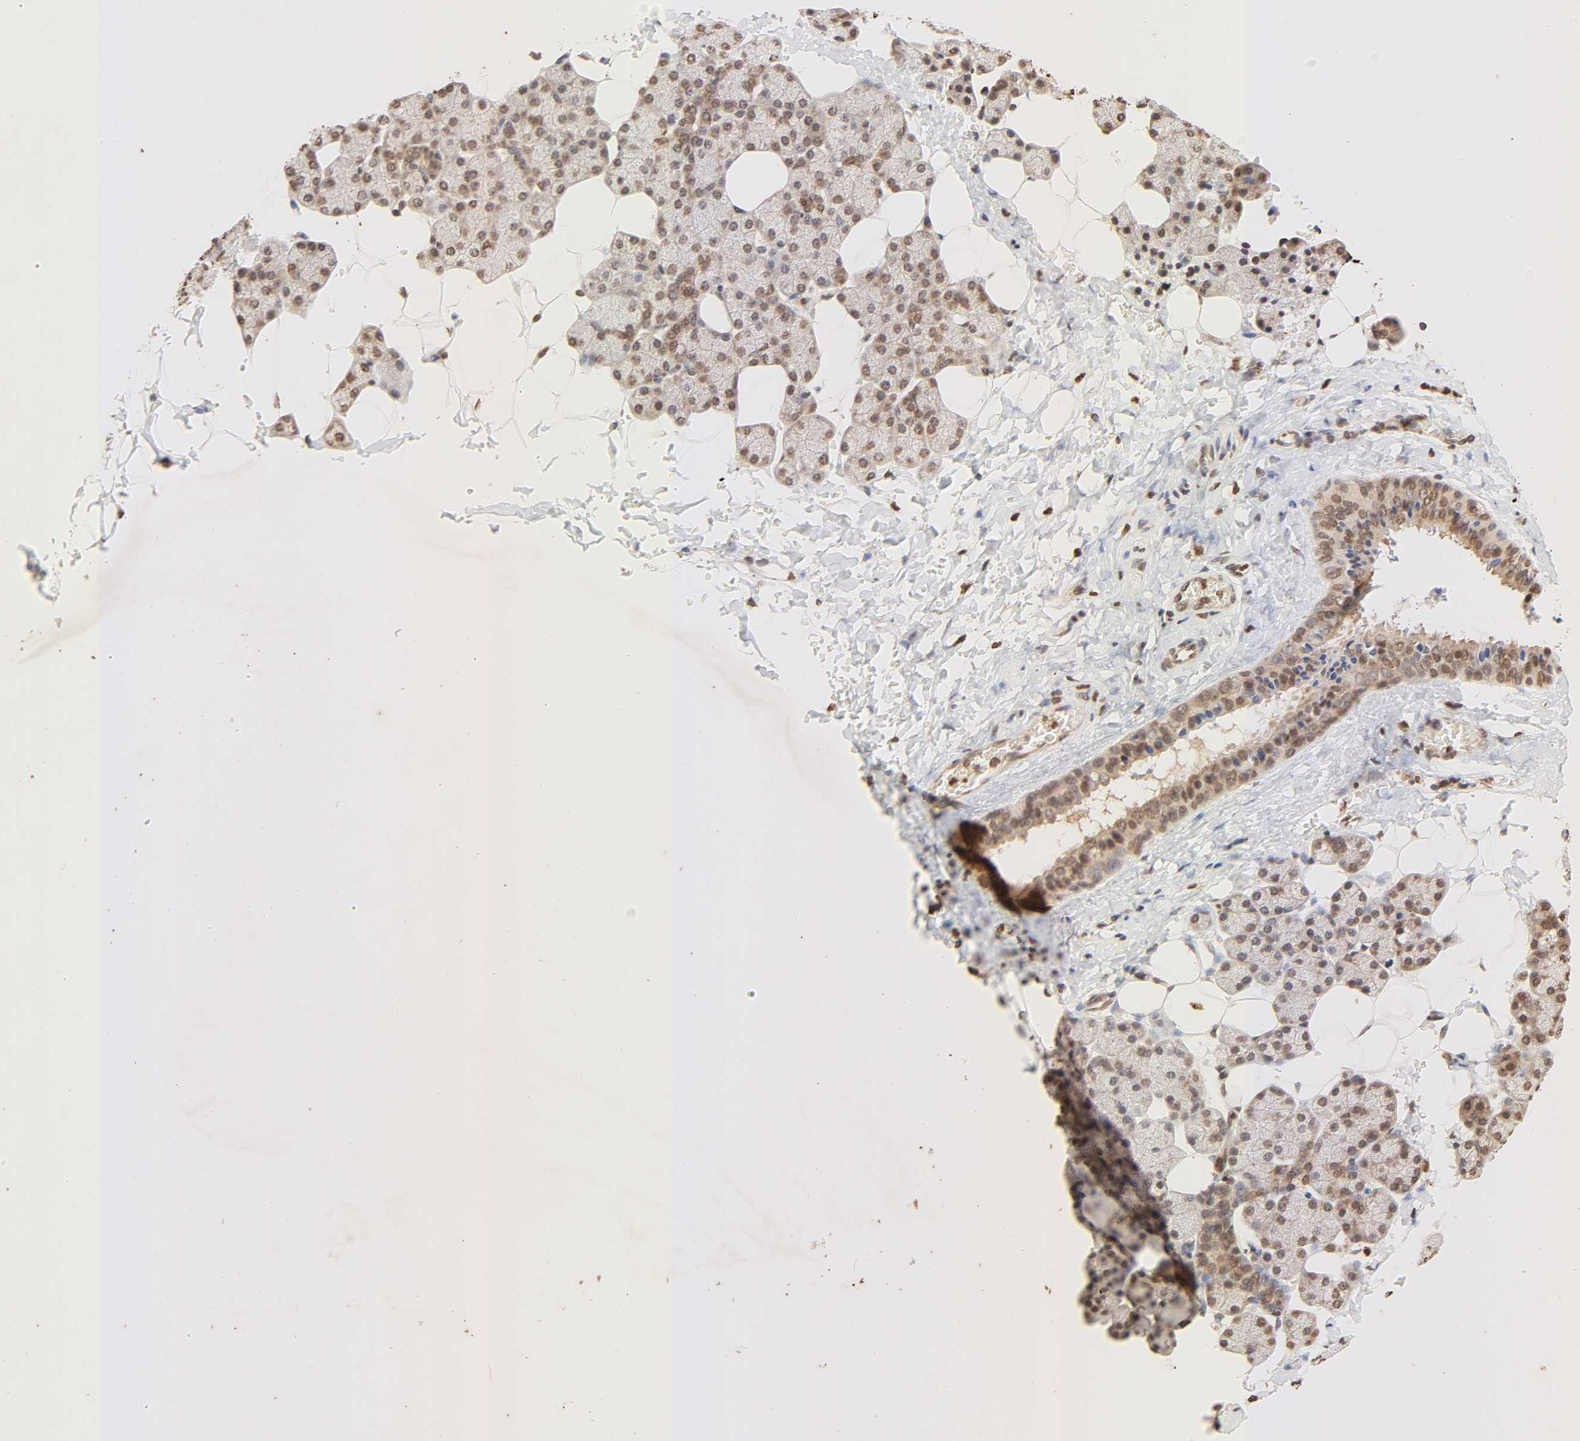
{"staining": {"intensity": "moderate", "quantity": ">75%", "location": "nuclear"}, "tissue": "salivary gland", "cell_type": "Glandular cells", "image_type": "normal", "snomed": [{"axis": "morphology", "description": "Normal tissue, NOS"}, {"axis": "topography", "description": "Lymph node"}, {"axis": "topography", "description": "Salivary gland"}], "caption": "An image of human salivary gland stained for a protein reveals moderate nuclear brown staining in glandular cells.", "gene": "TBL1X", "patient": {"sex": "male", "age": 8}}